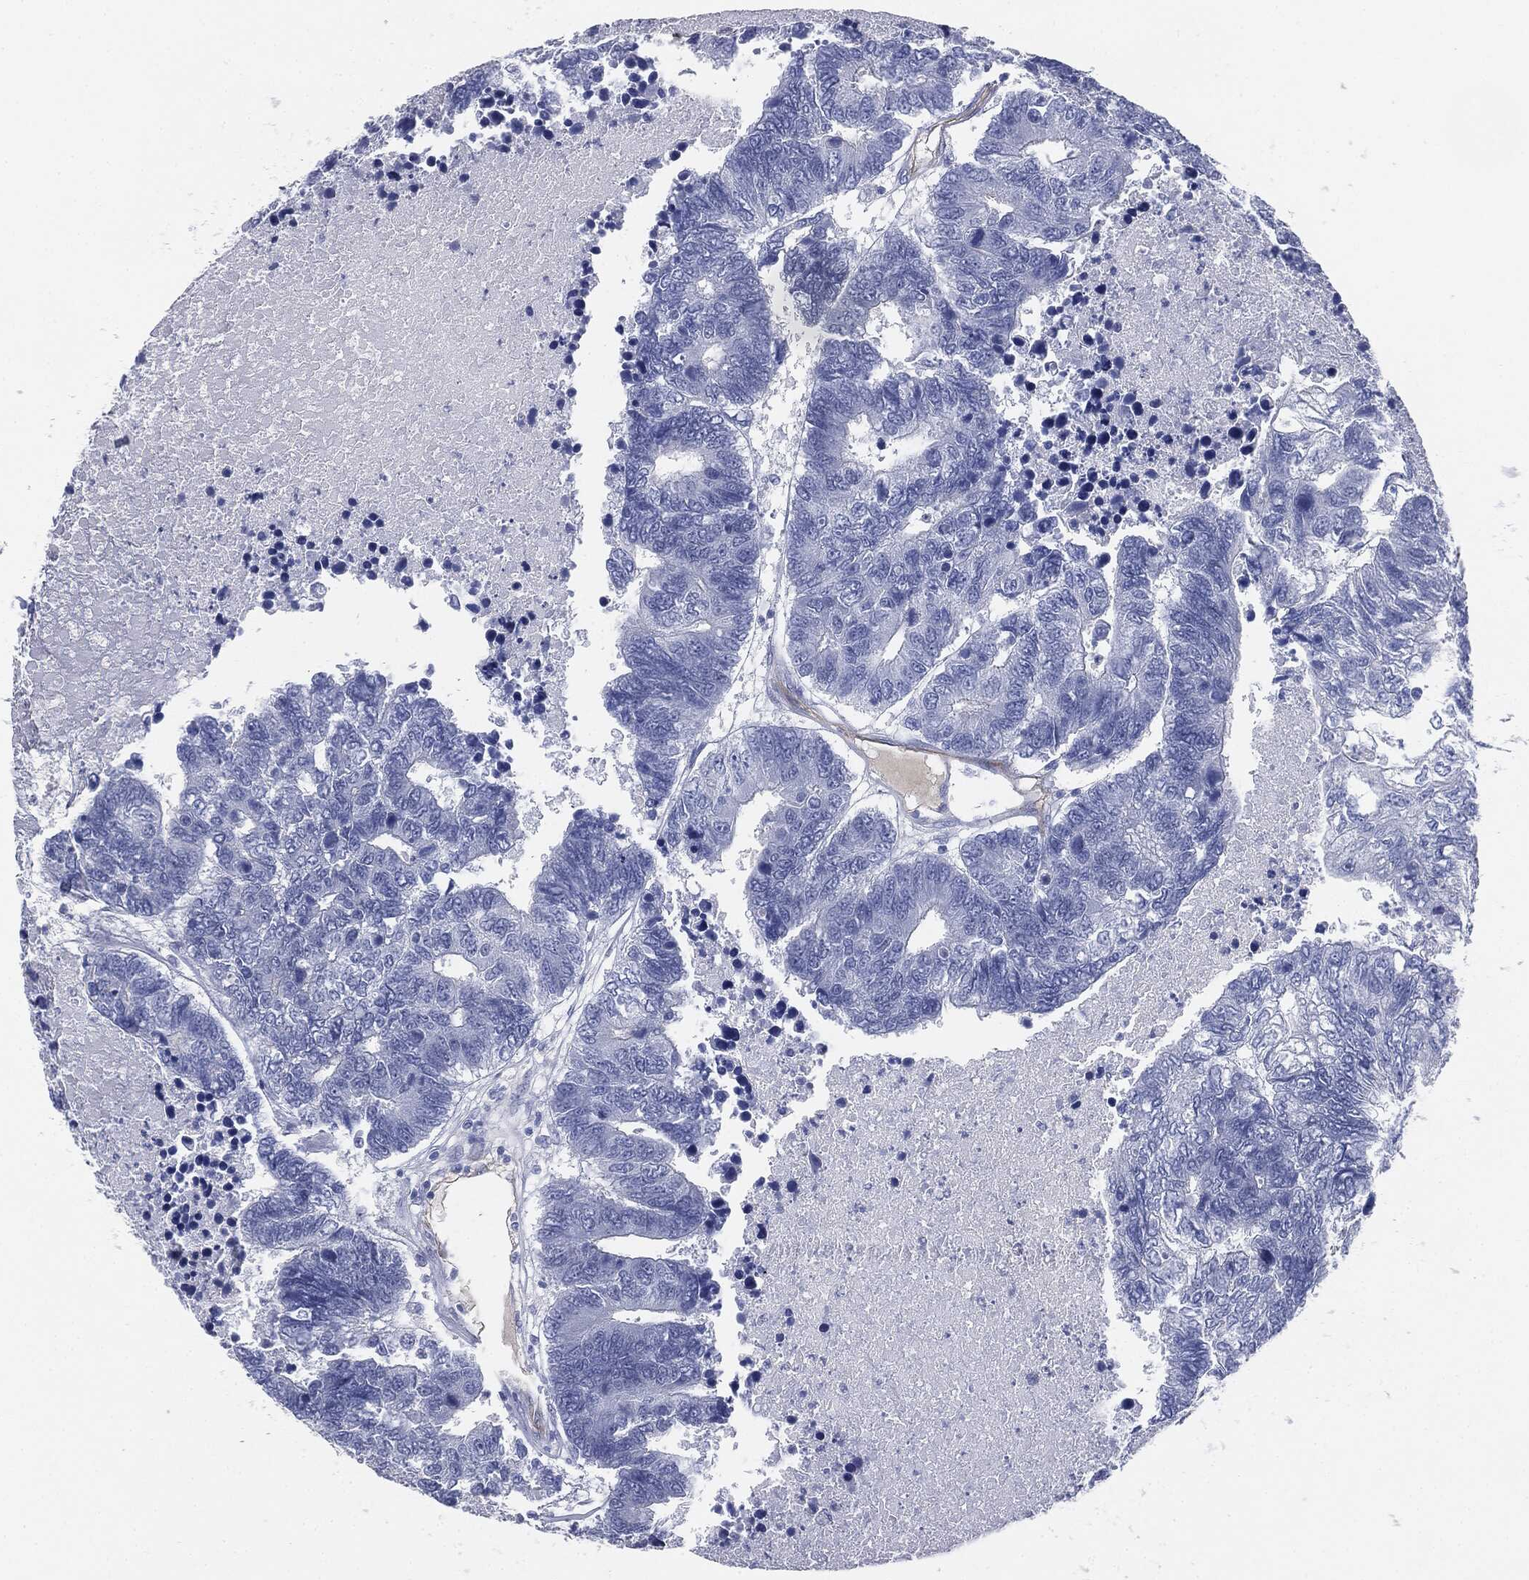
{"staining": {"intensity": "negative", "quantity": "none", "location": "none"}, "tissue": "colorectal cancer", "cell_type": "Tumor cells", "image_type": "cancer", "snomed": [{"axis": "morphology", "description": "Adenocarcinoma, NOS"}, {"axis": "topography", "description": "Colon"}], "caption": "This micrograph is of adenocarcinoma (colorectal) stained with immunohistochemistry to label a protein in brown with the nuclei are counter-stained blue. There is no expression in tumor cells.", "gene": "MUC5AC", "patient": {"sex": "female", "age": 48}}